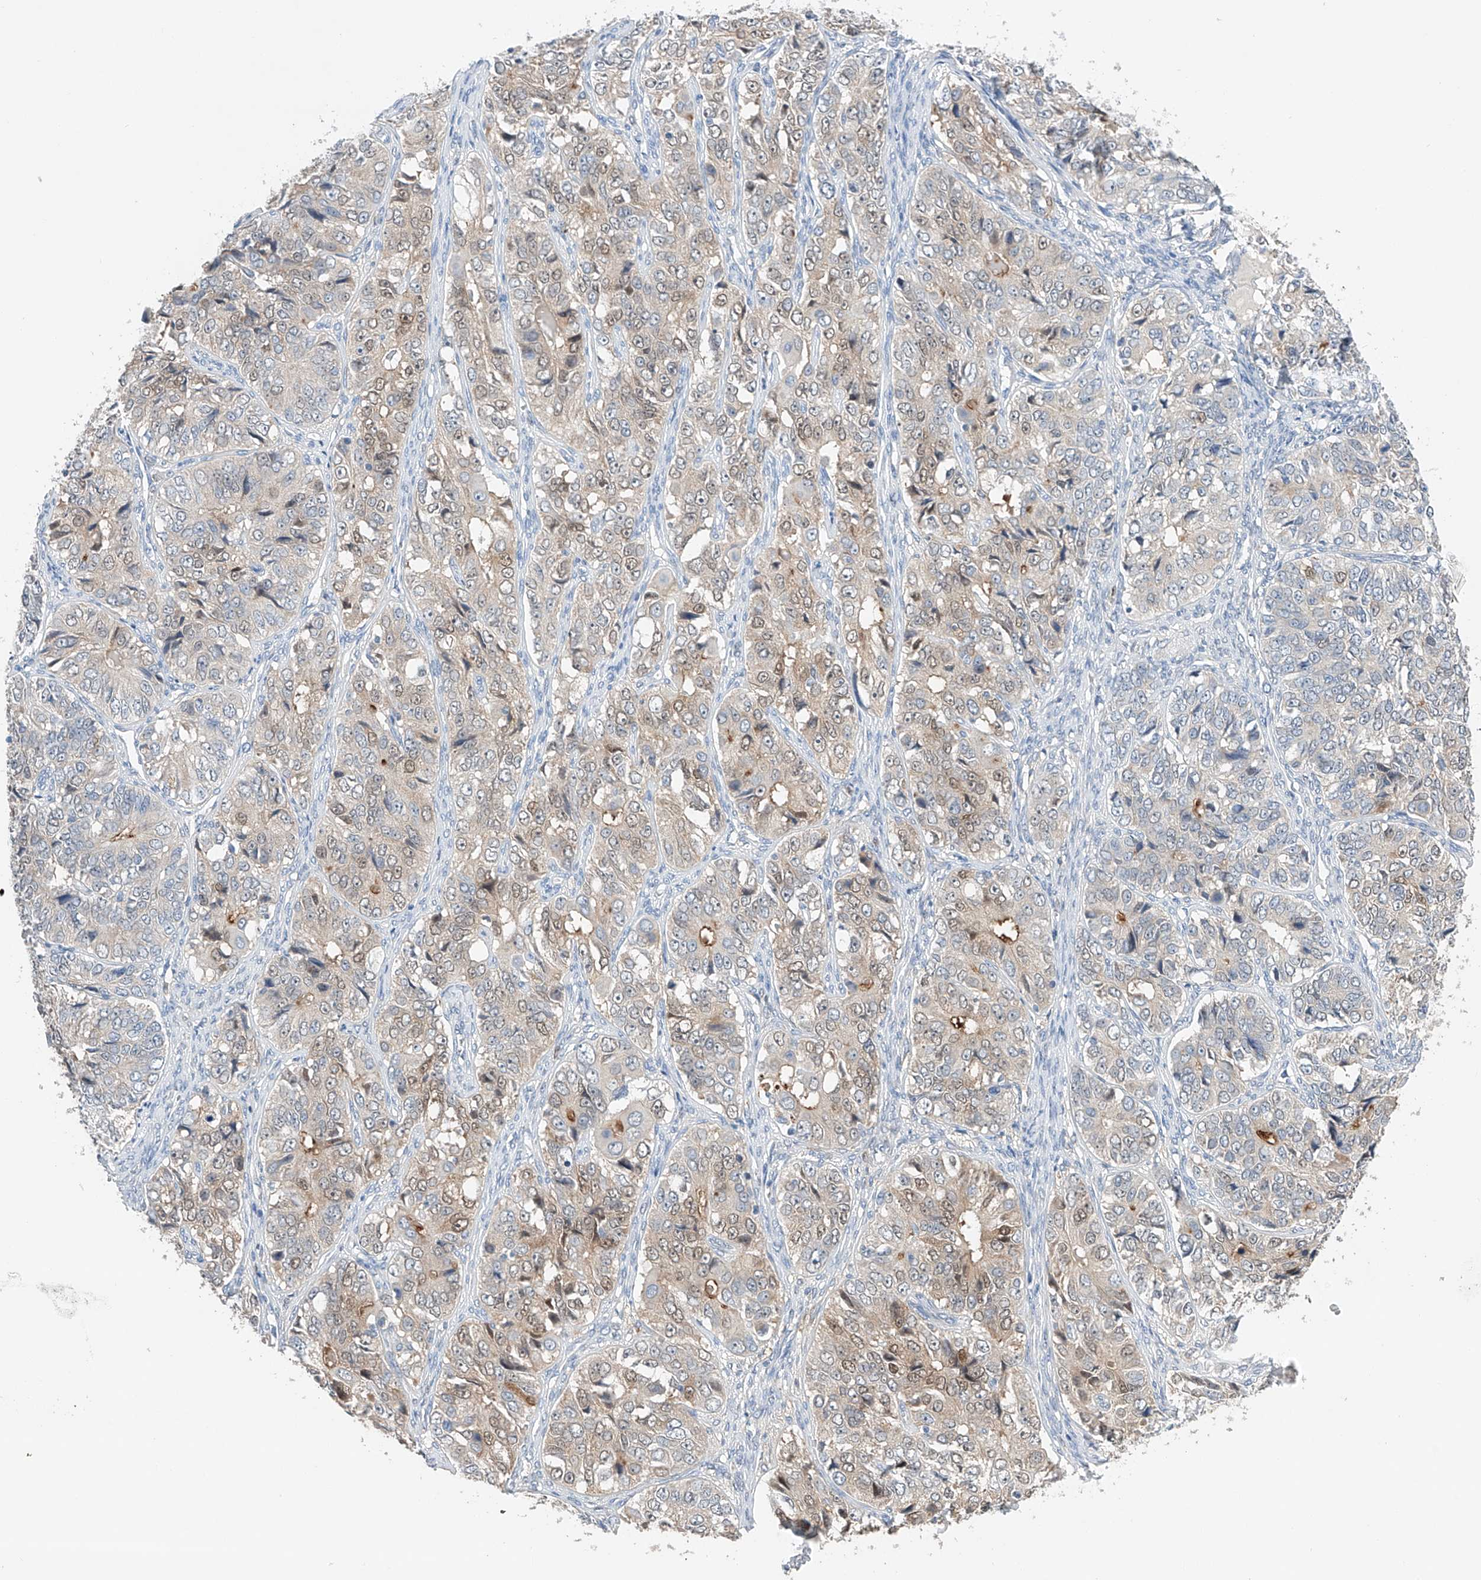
{"staining": {"intensity": "moderate", "quantity": "<25%", "location": "nuclear"}, "tissue": "ovarian cancer", "cell_type": "Tumor cells", "image_type": "cancer", "snomed": [{"axis": "morphology", "description": "Carcinoma, endometroid"}, {"axis": "topography", "description": "Ovary"}], "caption": "Immunohistochemical staining of human ovarian cancer reveals moderate nuclear protein expression in about <25% of tumor cells. Immunohistochemistry stains the protein of interest in brown and the nuclei are stained blue.", "gene": "GPC4", "patient": {"sex": "female", "age": 51}}